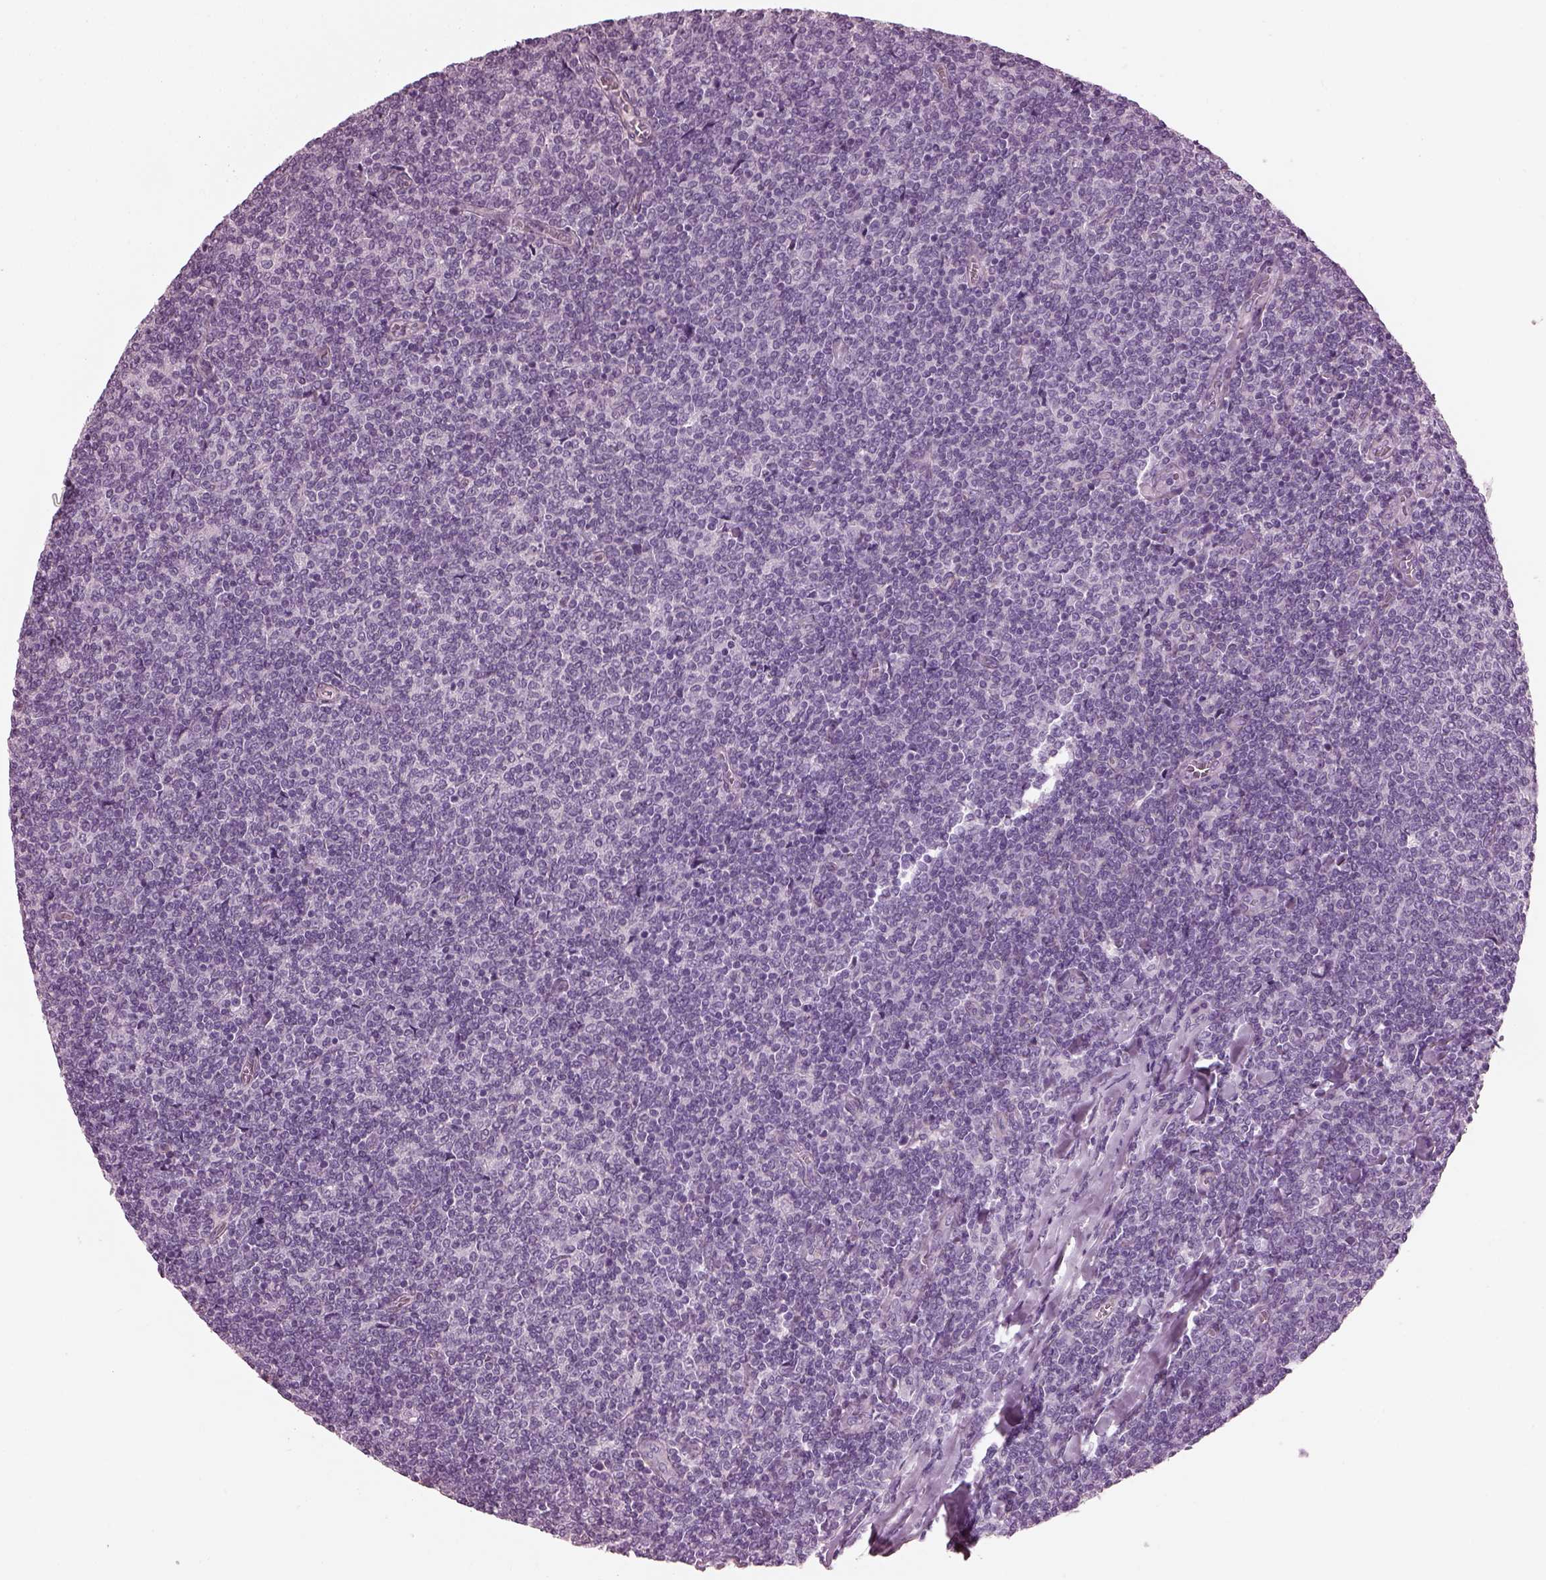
{"staining": {"intensity": "negative", "quantity": "none", "location": "none"}, "tissue": "lymphoma", "cell_type": "Tumor cells", "image_type": "cancer", "snomed": [{"axis": "morphology", "description": "Malignant lymphoma, non-Hodgkin's type, Low grade"}, {"axis": "topography", "description": "Lymph node"}], "caption": "An IHC image of low-grade malignant lymphoma, non-Hodgkin's type is shown. There is no staining in tumor cells of low-grade malignant lymphoma, non-Hodgkin's type.", "gene": "BFSP1", "patient": {"sex": "male", "age": 52}}